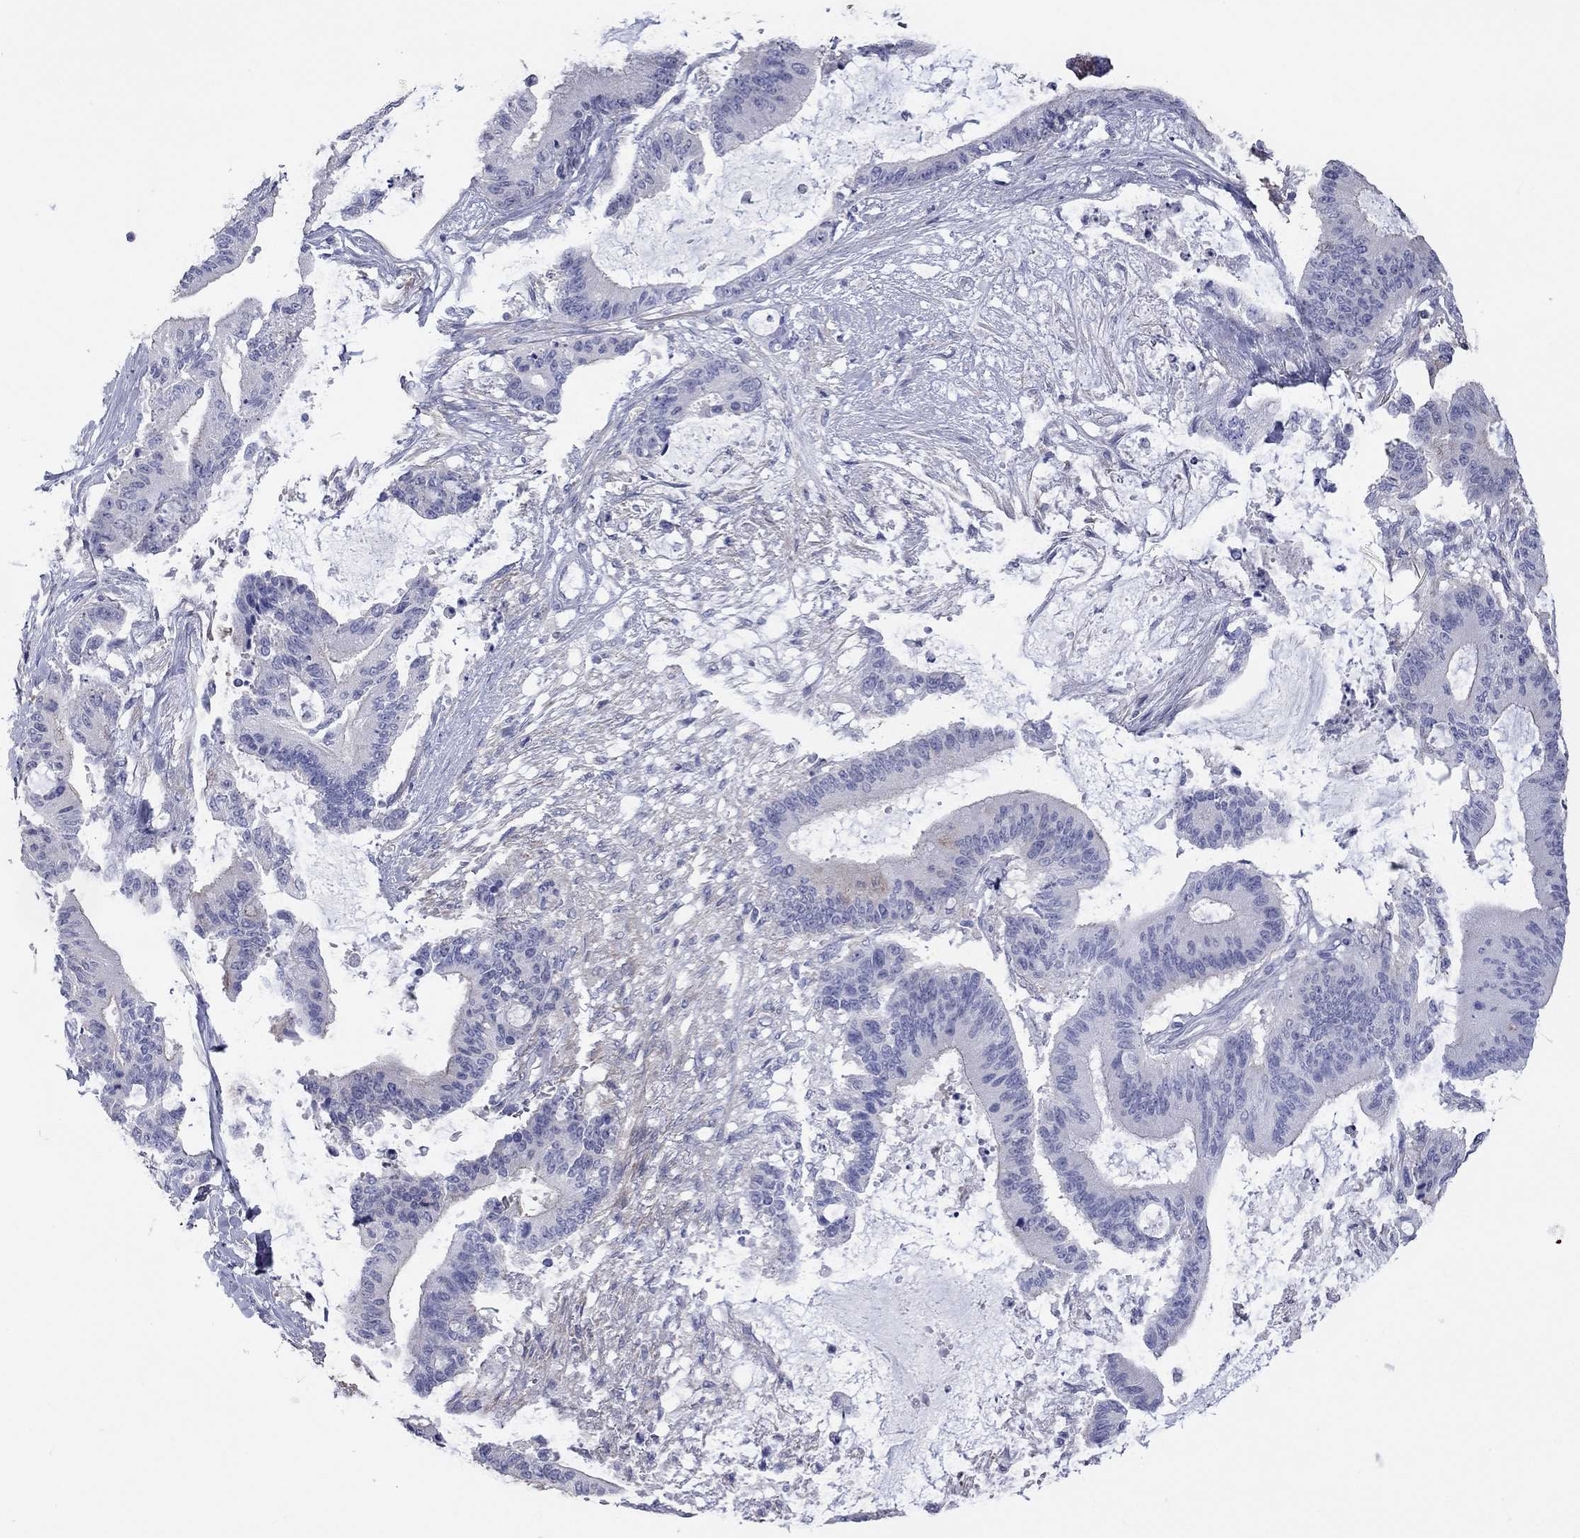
{"staining": {"intensity": "negative", "quantity": "none", "location": "none"}, "tissue": "liver cancer", "cell_type": "Tumor cells", "image_type": "cancer", "snomed": [{"axis": "morphology", "description": "Normal tissue, NOS"}, {"axis": "morphology", "description": "Cholangiocarcinoma"}, {"axis": "topography", "description": "Liver"}, {"axis": "topography", "description": "Peripheral nerve tissue"}], "caption": "An immunohistochemistry (IHC) image of liver cholangiocarcinoma is shown. There is no staining in tumor cells of liver cholangiocarcinoma.", "gene": "ACTL7B", "patient": {"sex": "female", "age": 73}}